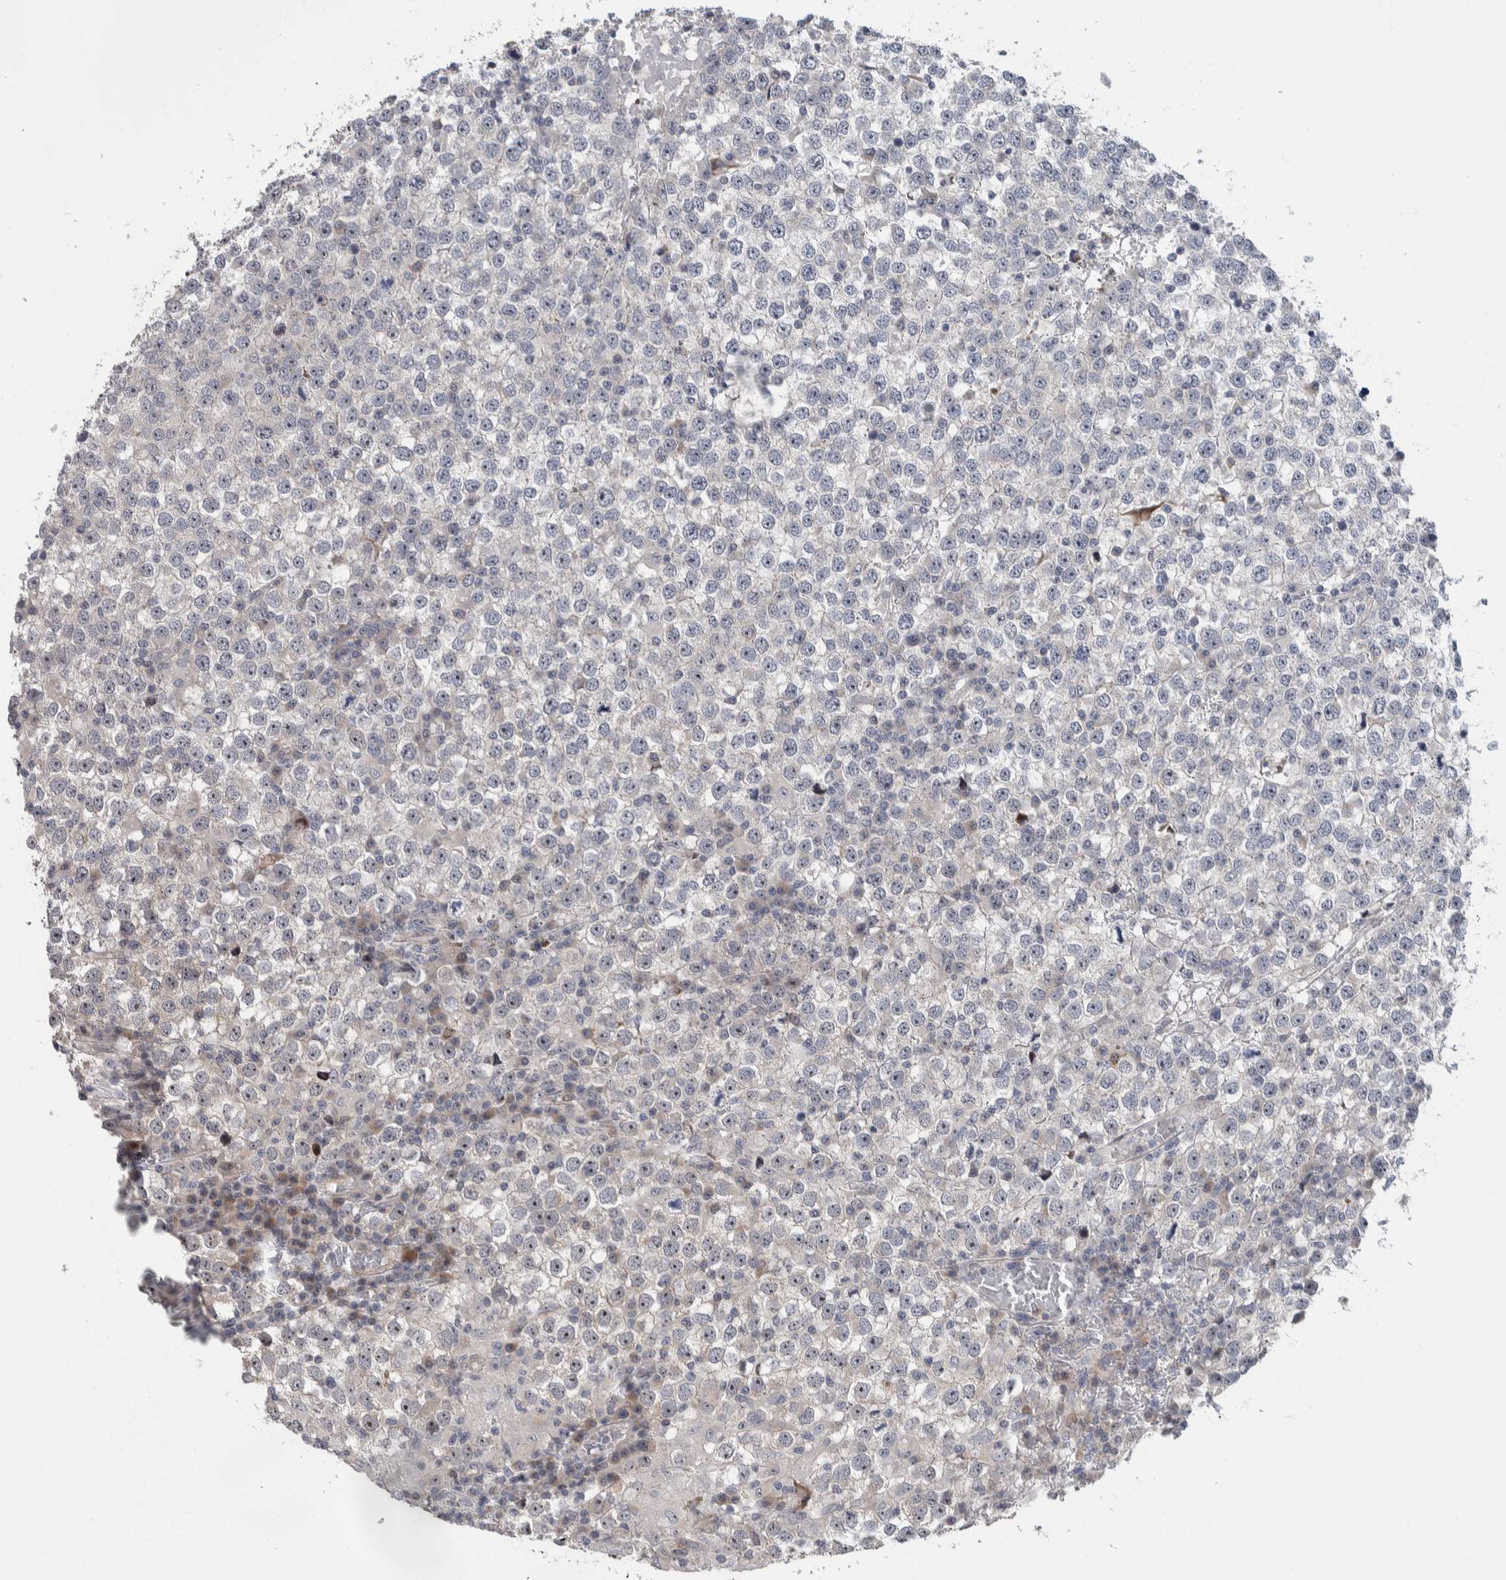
{"staining": {"intensity": "strong", "quantity": "25%-75%", "location": "nuclear"}, "tissue": "testis cancer", "cell_type": "Tumor cells", "image_type": "cancer", "snomed": [{"axis": "morphology", "description": "Seminoma, NOS"}, {"axis": "topography", "description": "Testis"}], "caption": "Testis cancer (seminoma) stained with DAB (3,3'-diaminobenzidine) immunohistochemistry (IHC) reveals high levels of strong nuclear staining in approximately 25%-75% of tumor cells.", "gene": "PRRG4", "patient": {"sex": "male", "age": 65}}